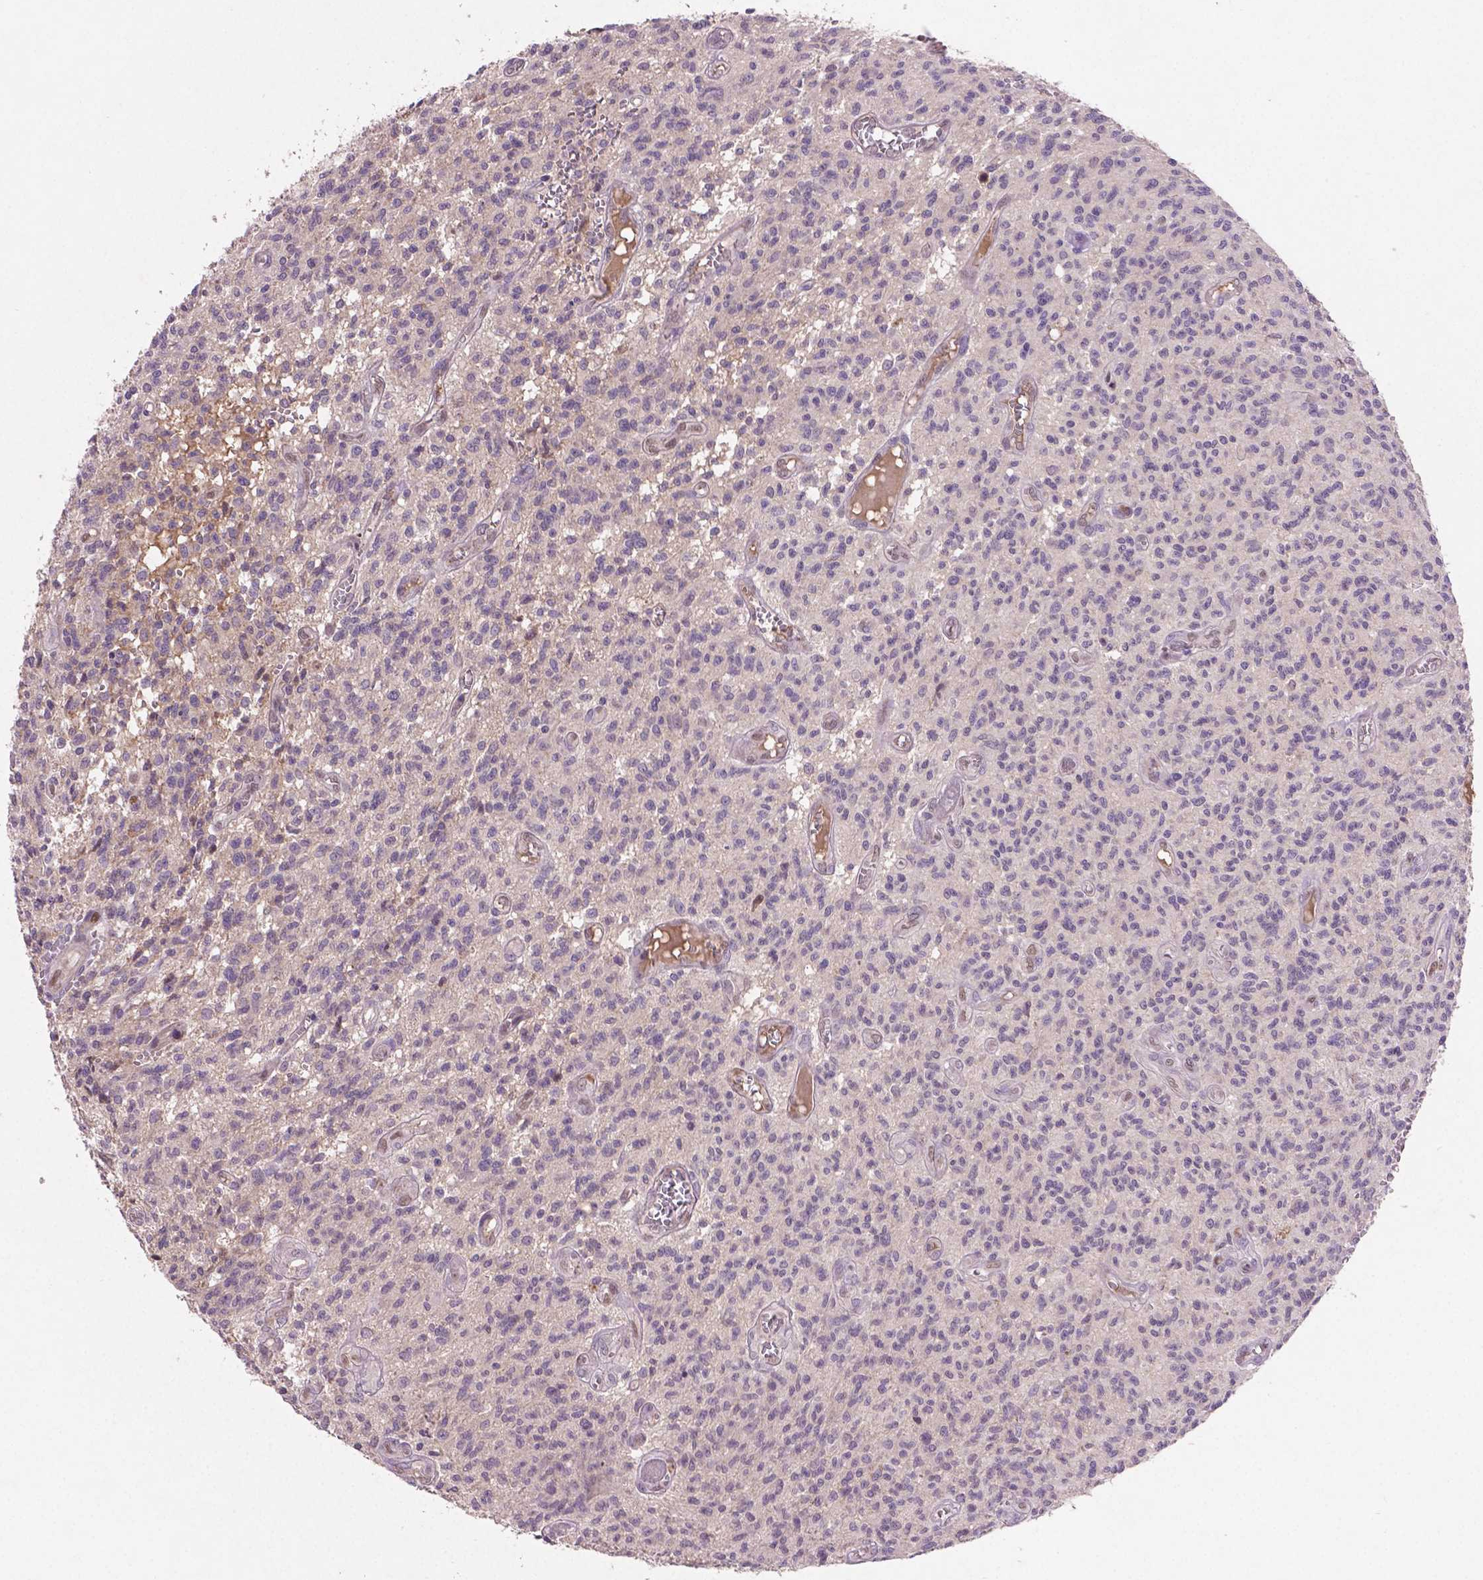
{"staining": {"intensity": "negative", "quantity": "none", "location": "none"}, "tissue": "glioma", "cell_type": "Tumor cells", "image_type": "cancer", "snomed": [{"axis": "morphology", "description": "Glioma, malignant, Low grade"}, {"axis": "topography", "description": "Brain"}], "caption": "Protein analysis of low-grade glioma (malignant) shows no significant expression in tumor cells.", "gene": "SOX17", "patient": {"sex": "male", "age": 64}}